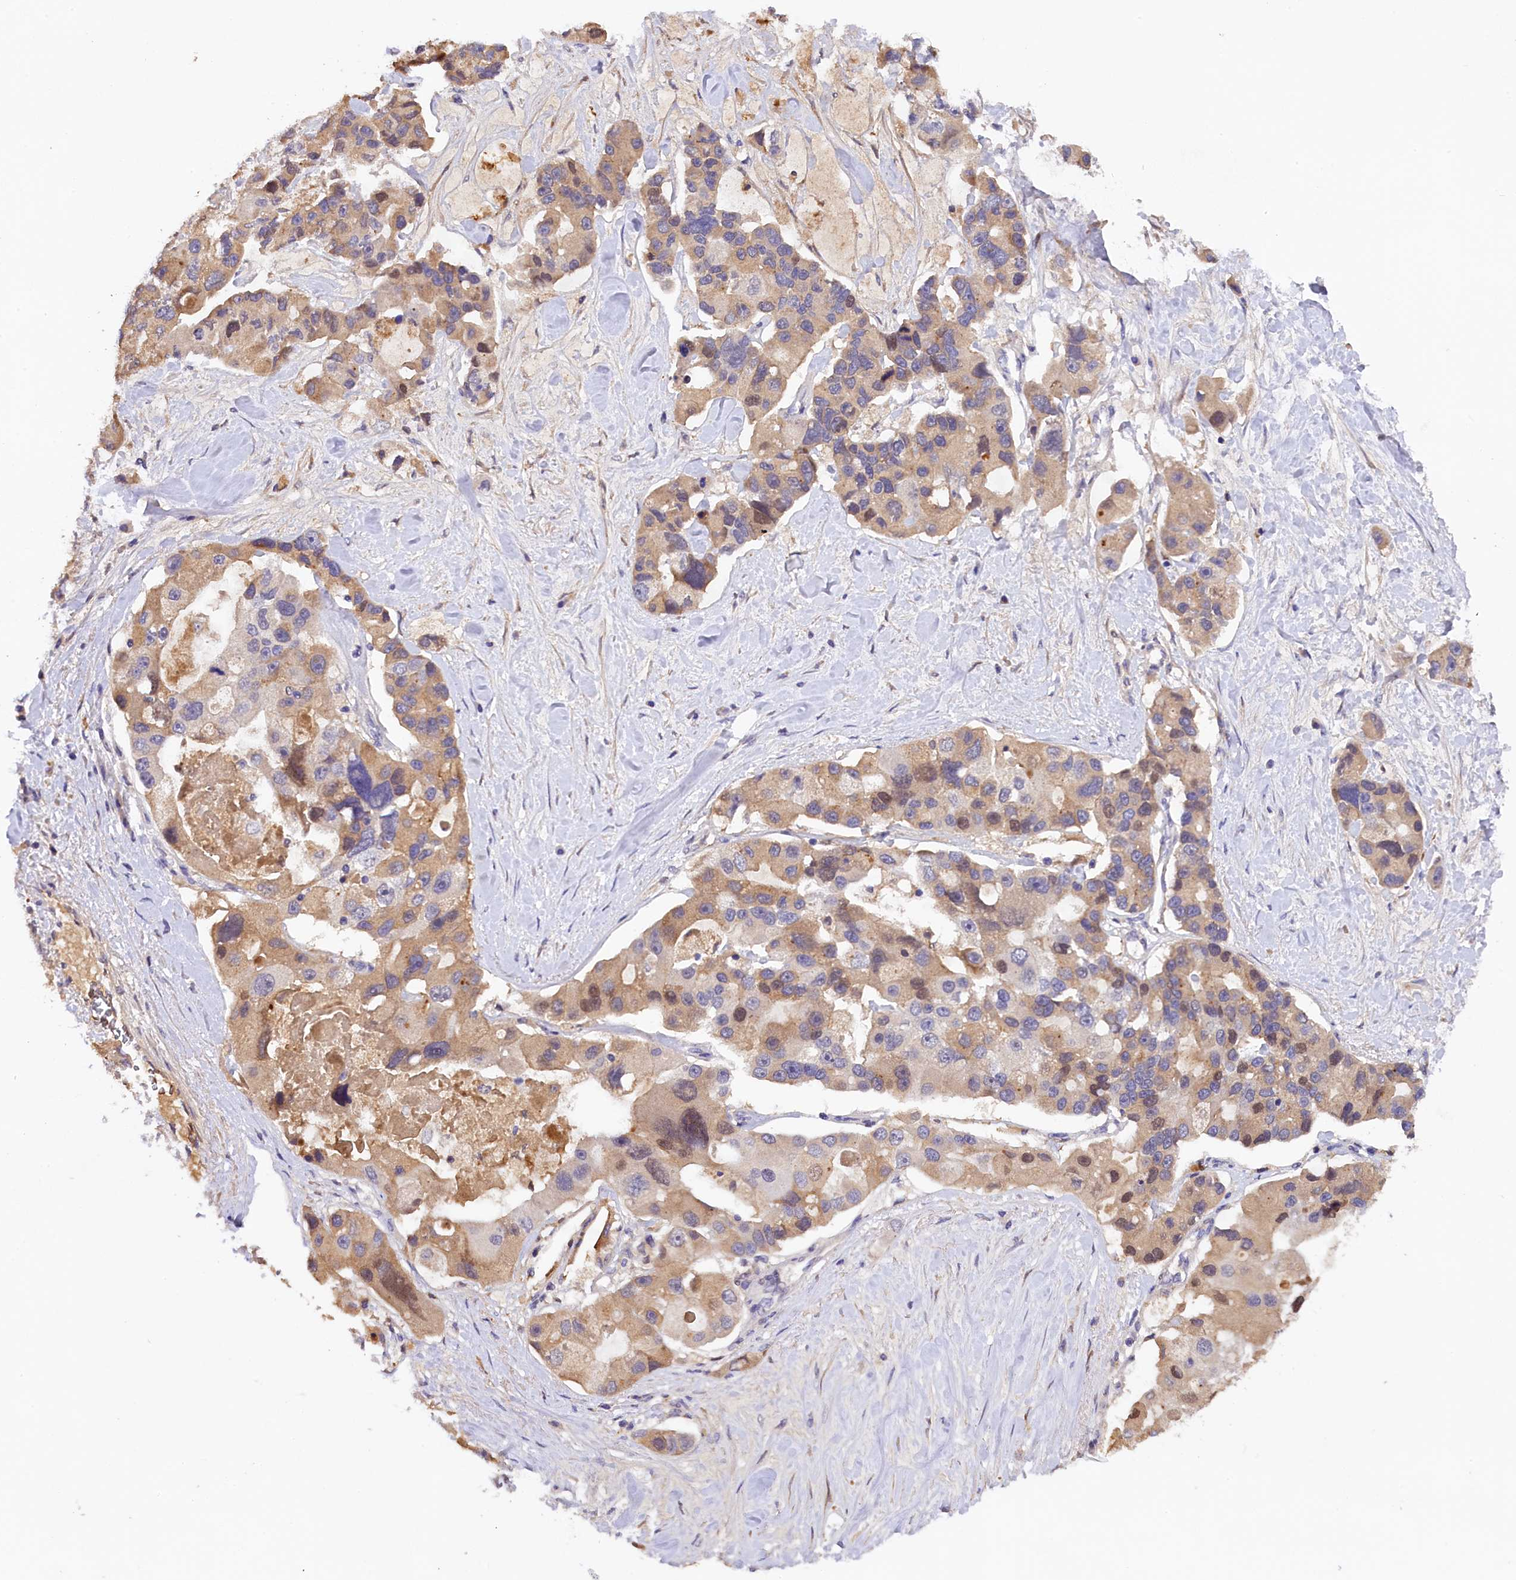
{"staining": {"intensity": "moderate", "quantity": "<25%", "location": "nuclear"}, "tissue": "lung cancer", "cell_type": "Tumor cells", "image_type": "cancer", "snomed": [{"axis": "morphology", "description": "Adenocarcinoma, NOS"}, {"axis": "topography", "description": "Lung"}], "caption": "Protein expression analysis of adenocarcinoma (lung) displays moderate nuclear staining in approximately <25% of tumor cells. (DAB = brown stain, brightfield microscopy at high magnification).", "gene": "PHAF1", "patient": {"sex": "female", "age": 54}}